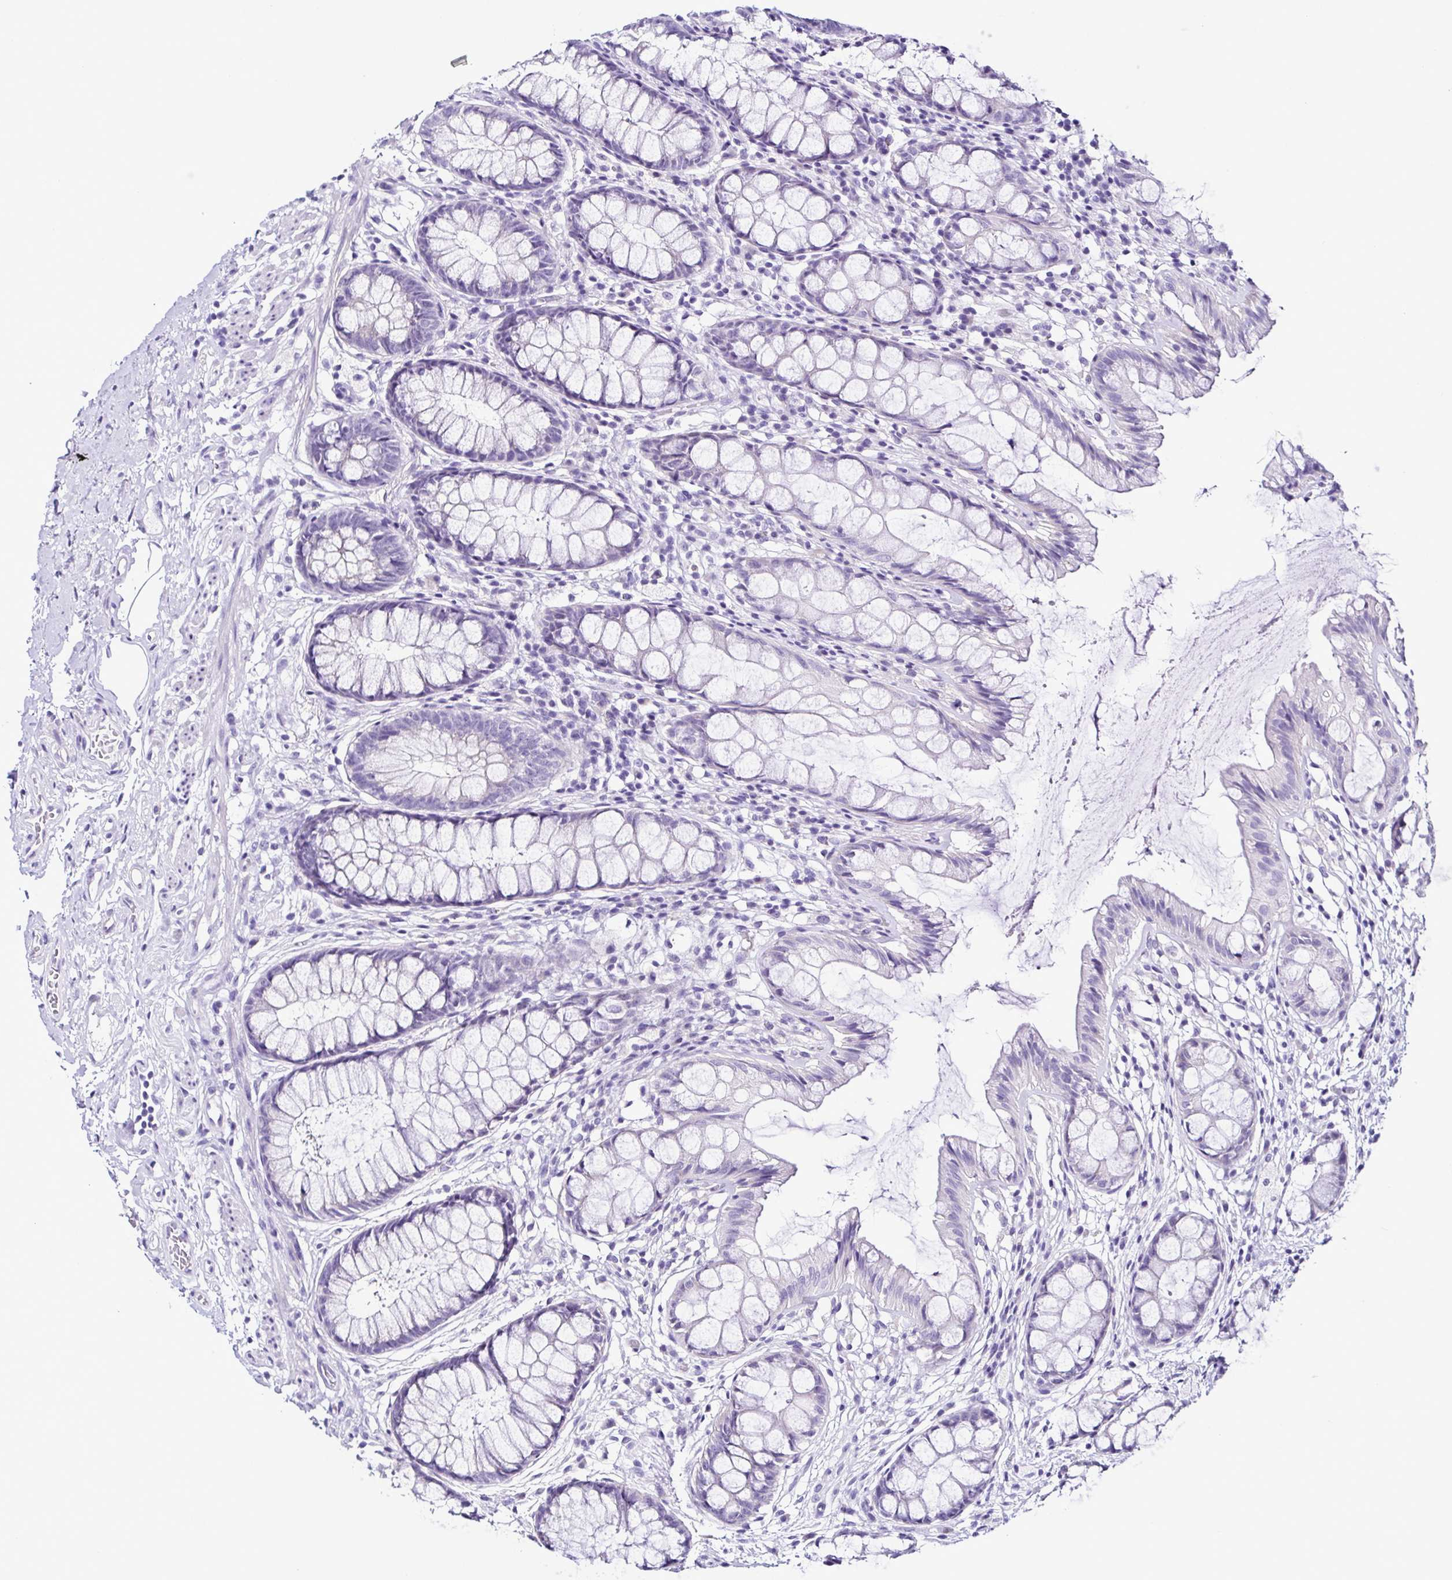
{"staining": {"intensity": "negative", "quantity": "none", "location": "none"}, "tissue": "rectum", "cell_type": "Glandular cells", "image_type": "normal", "snomed": [{"axis": "morphology", "description": "Normal tissue, NOS"}, {"axis": "topography", "description": "Rectum"}], "caption": "Immunohistochemistry image of unremarkable rectum: rectum stained with DAB (3,3'-diaminobenzidine) displays no significant protein positivity in glandular cells. (Immunohistochemistry, brightfield microscopy, high magnification).", "gene": "SRL", "patient": {"sex": "female", "age": 62}}